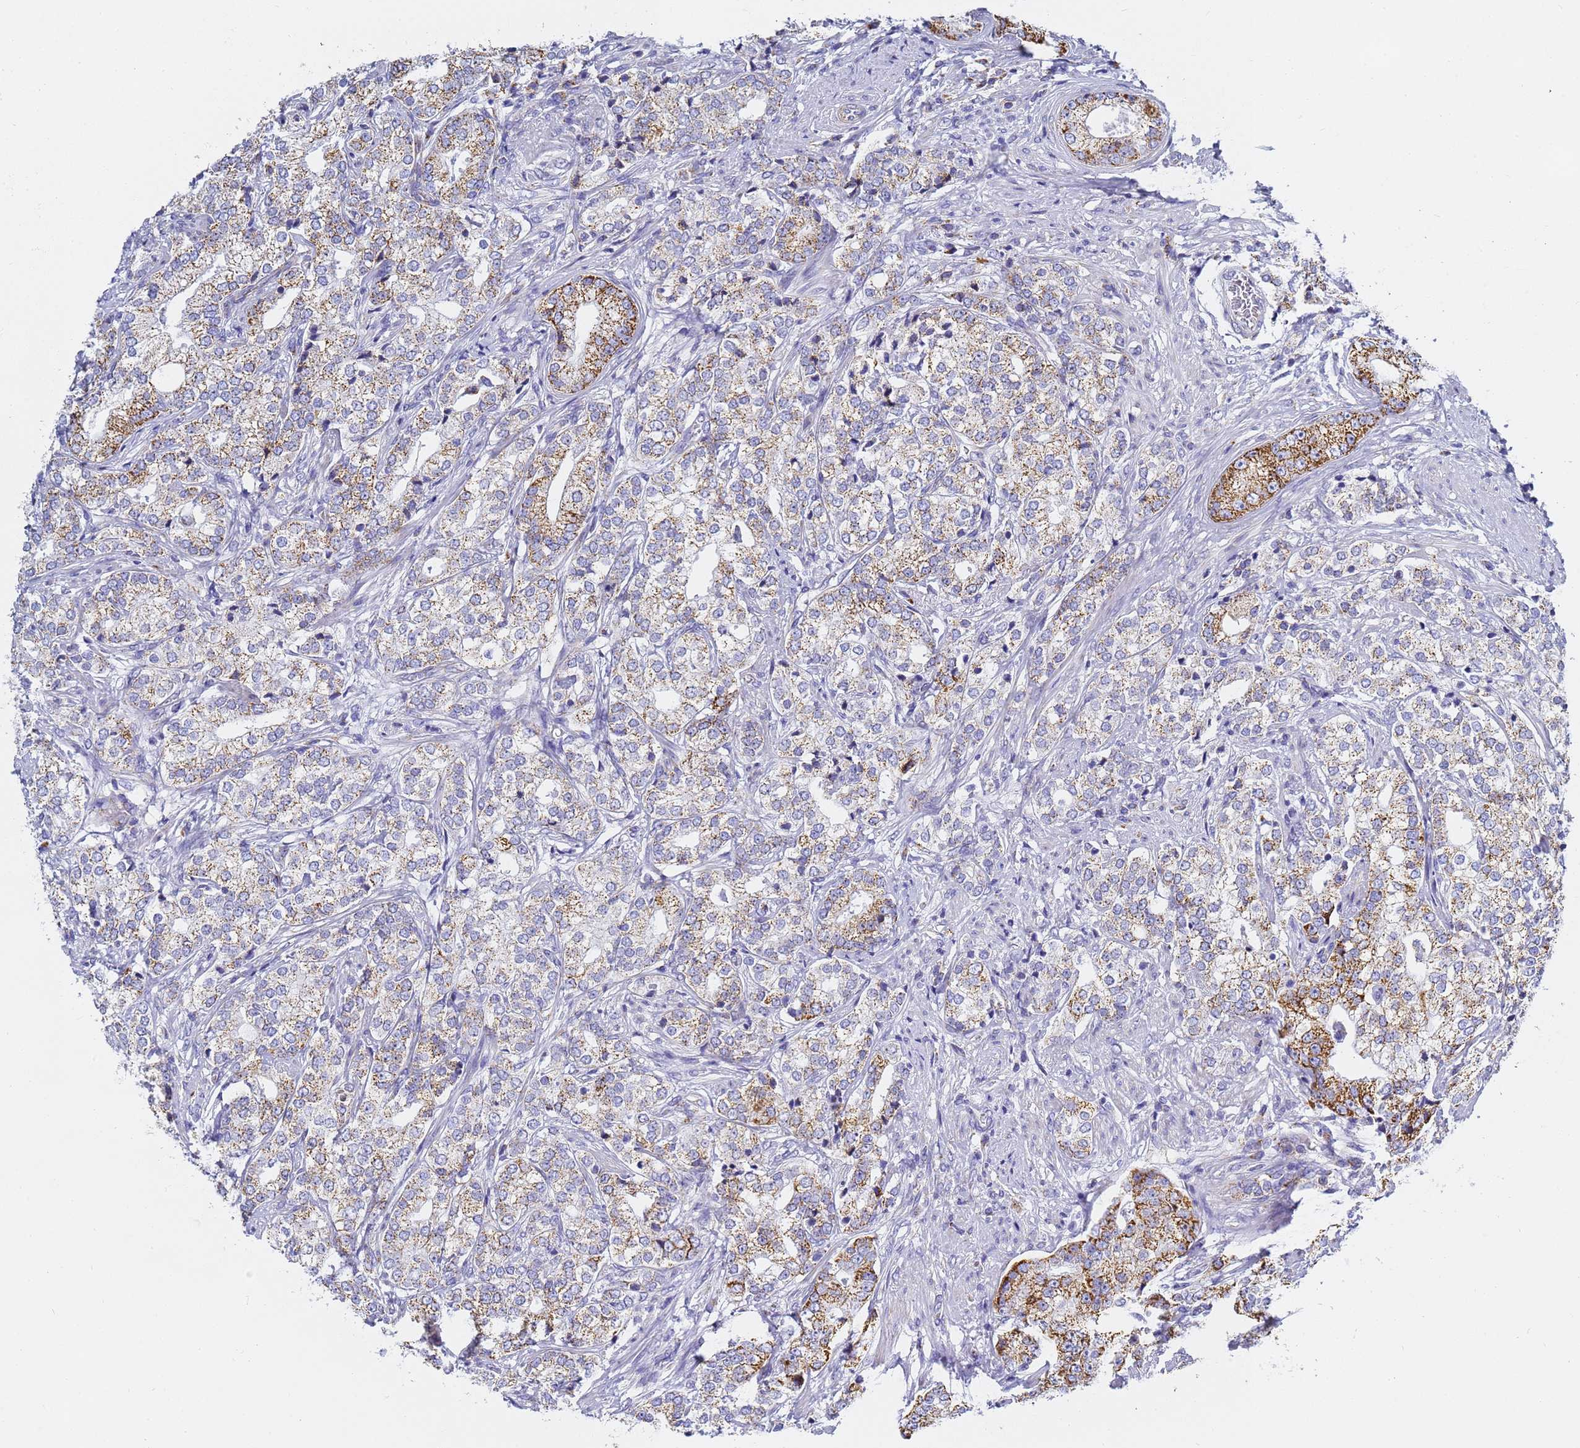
{"staining": {"intensity": "strong", "quantity": "25%-75%", "location": "cytoplasmic/membranous"}, "tissue": "prostate cancer", "cell_type": "Tumor cells", "image_type": "cancer", "snomed": [{"axis": "morphology", "description": "Adenocarcinoma, High grade"}, {"axis": "topography", "description": "Prostate"}], "caption": "This image exhibits IHC staining of human high-grade adenocarcinoma (prostate), with high strong cytoplasmic/membranous staining in approximately 25%-75% of tumor cells.", "gene": "CNIH4", "patient": {"sex": "male", "age": 69}}